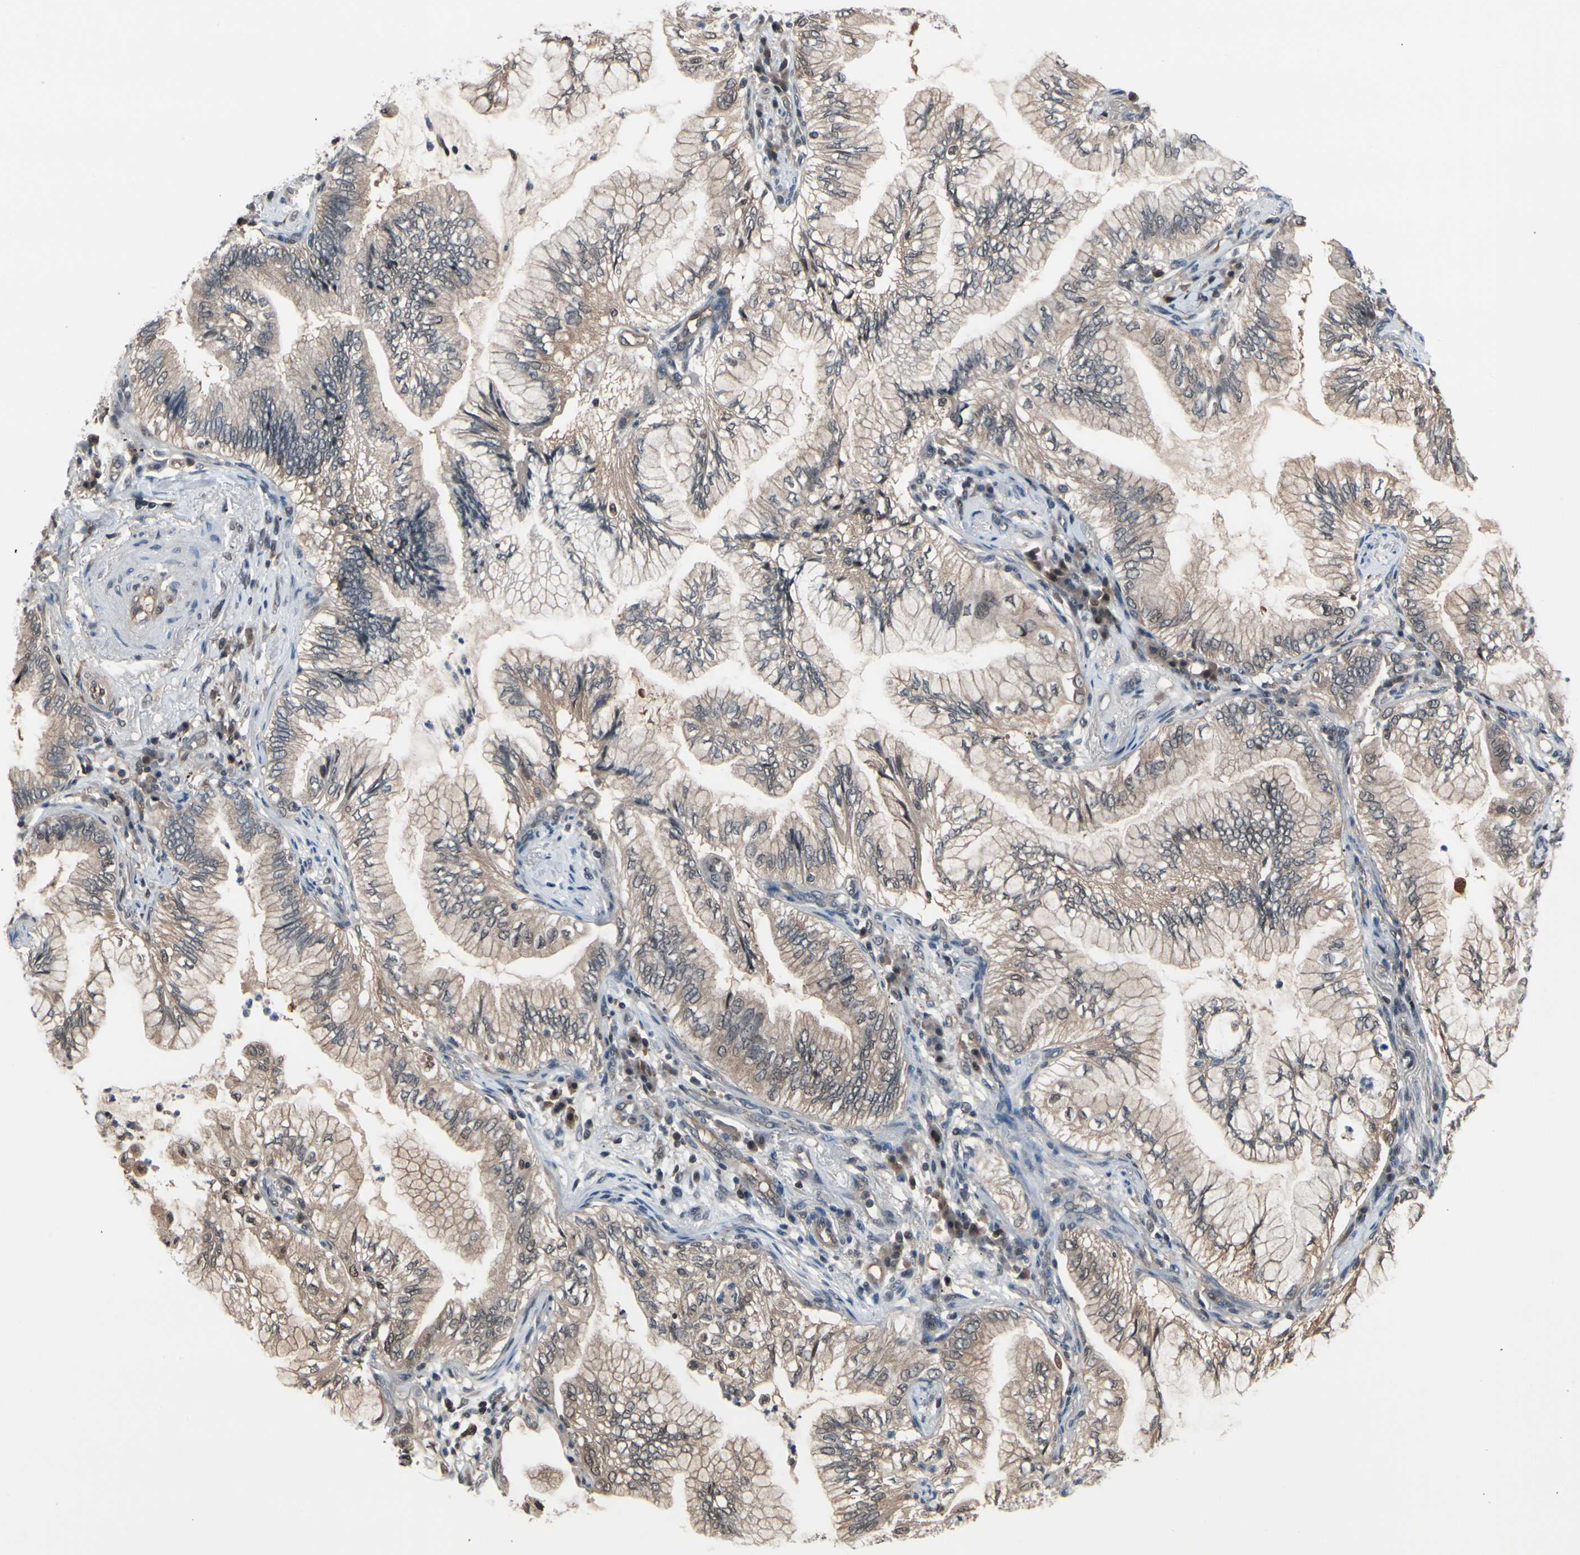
{"staining": {"intensity": "weak", "quantity": ">75%", "location": "cytoplasmic/membranous"}, "tissue": "lung cancer", "cell_type": "Tumor cells", "image_type": "cancer", "snomed": [{"axis": "morphology", "description": "Normal tissue, NOS"}, {"axis": "morphology", "description": "Adenocarcinoma, NOS"}, {"axis": "topography", "description": "Bronchus"}, {"axis": "topography", "description": "Lung"}], "caption": "A high-resolution histopathology image shows immunohistochemistry staining of lung cancer, which demonstrates weak cytoplasmic/membranous positivity in approximately >75% of tumor cells. (DAB (3,3'-diaminobenzidine) IHC, brown staining for protein, blue staining for nuclei).", "gene": "PSMA2", "patient": {"sex": "female", "age": 70}}